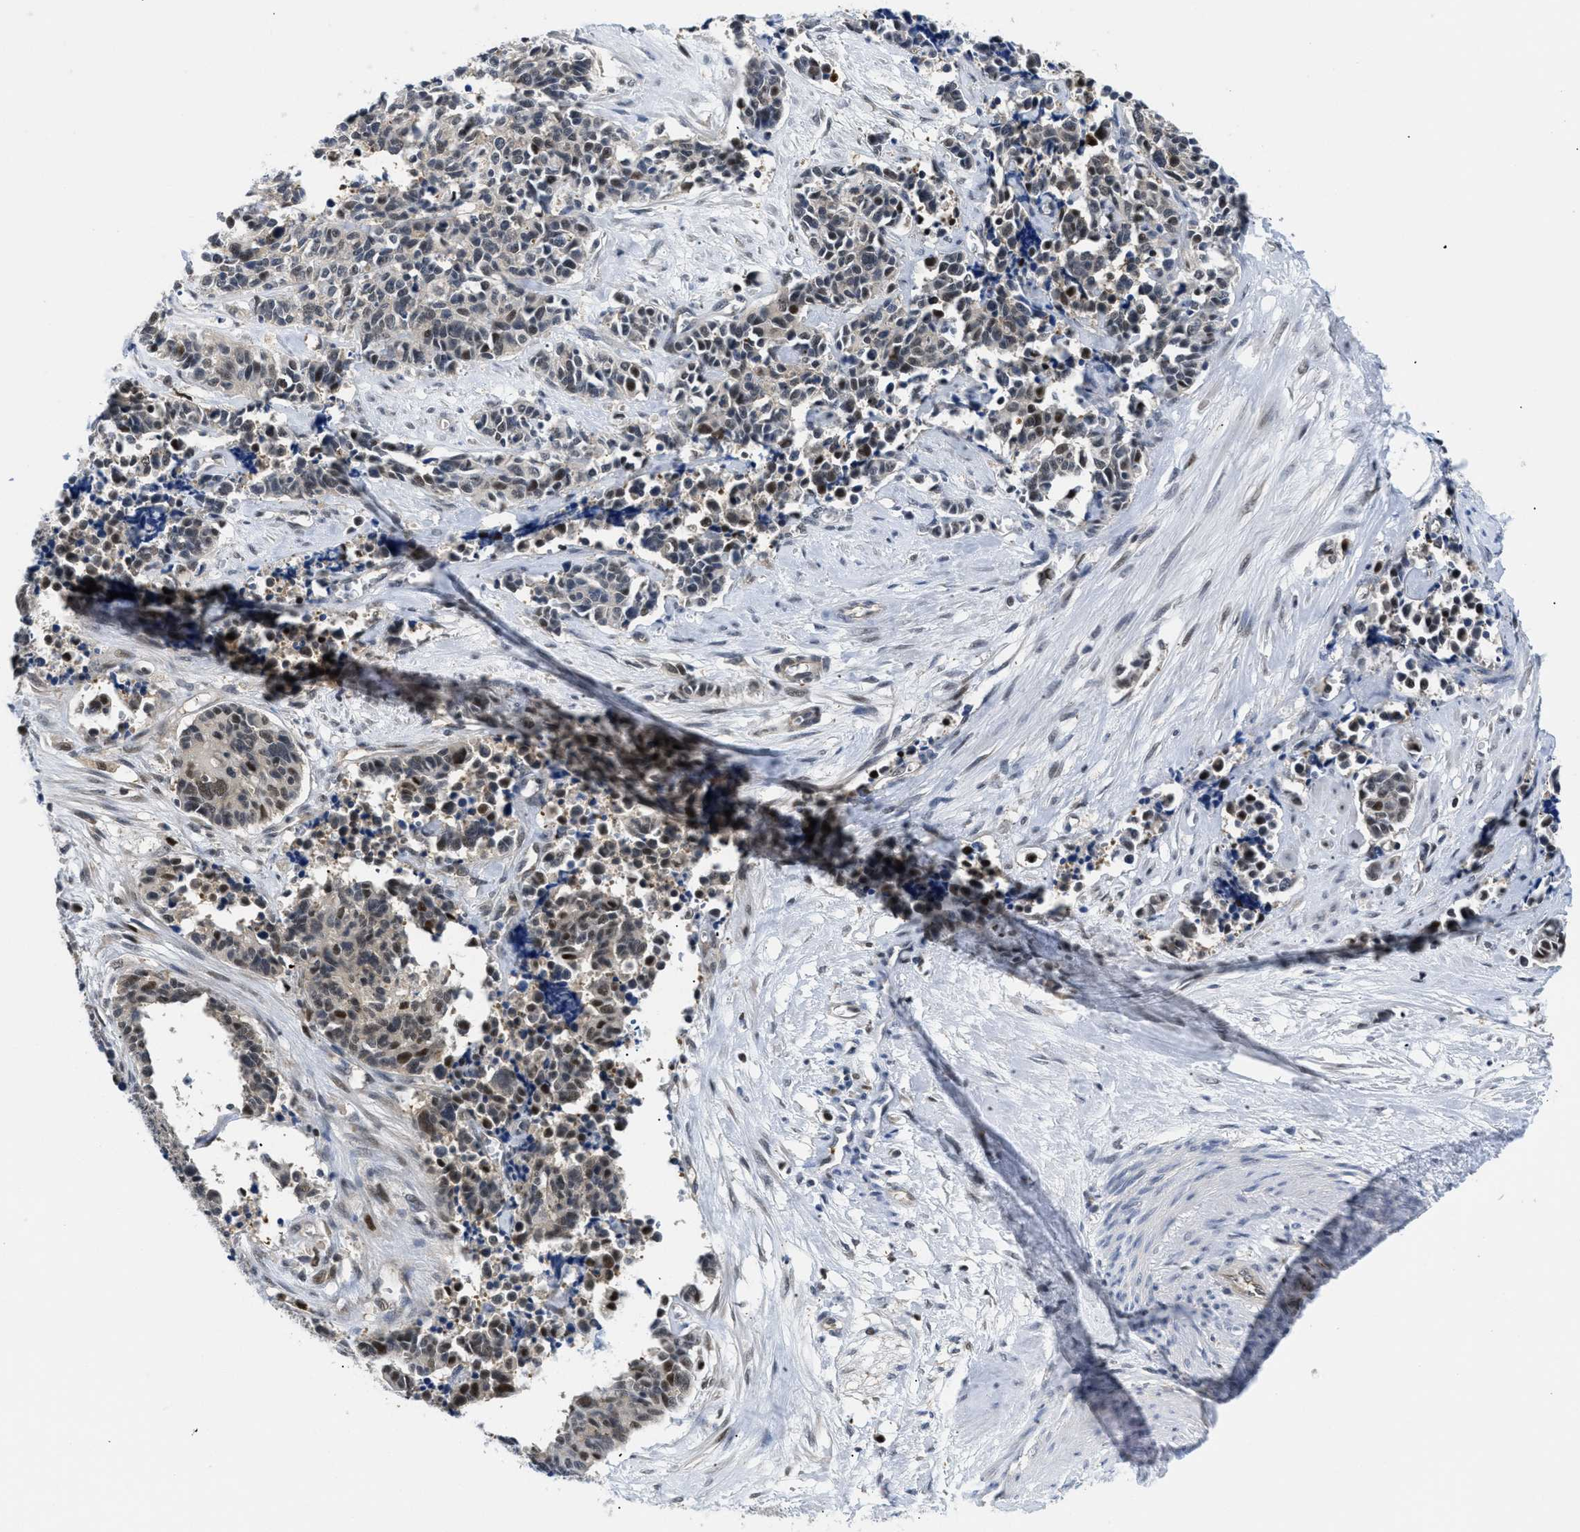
{"staining": {"intensity": "moderate", "quantity": "<25%", "location": "nuclear"}, "tissue": "cervical cancer", "cell_type": "Tumor cells", "image_type": "cancer", "snomed": [{"axis": "morphology", "description": "Squamous cell carcinoma, NOS"}, {"axis": "topography", "description": "Cervix"}], "caption": "DAB immunohistochemical staining of squamous cell carcinoma (cervical) demonstrates moderate nuclear protein expression in about <25% of tumor cells.", "gene": "SLC29A2", "patient": {"sex": "female", "age": 35}}